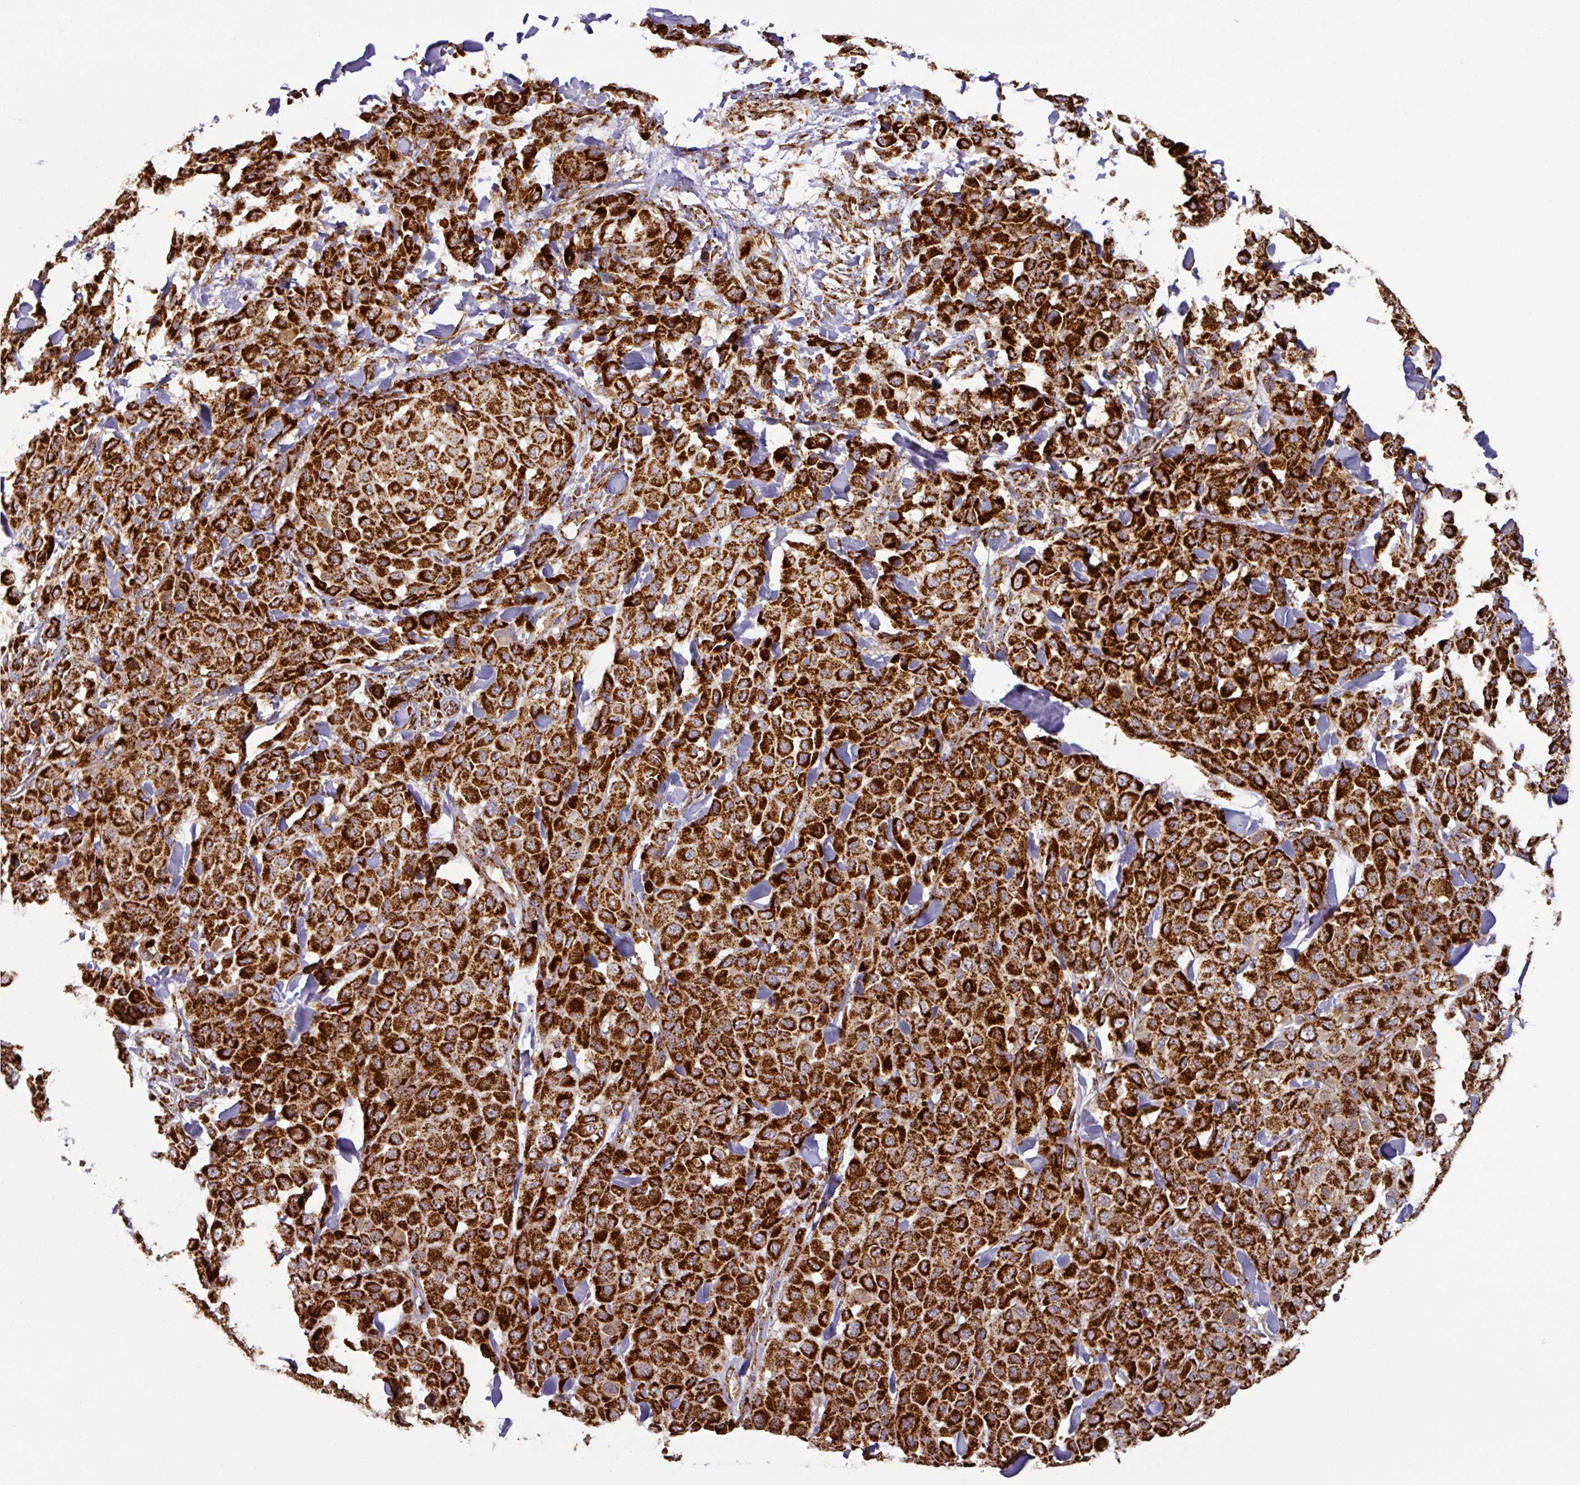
{"staining": {"intensity": "strong", "quantity": ">75%", "location": "cytoplasmic/membranous"}, "tissue": "melanoma", "cell_type": "Tumor cells", "image_type": "cancer", "snomed": [{"axis": "morphology", "description": "Malignant melanoma, Metastatic site"}, {"axis": "topography", "description": "Skin"}], "caption": "An immunohistochemistry (IHC) histopathology image of neoplastic tissue is shown. Protein staining in brown labels strong cytoplasmic/membranous positivity in melanoma within tumor cells.", "gene": "TRAP1", "patient": {"sex": "female", "age": 81}}